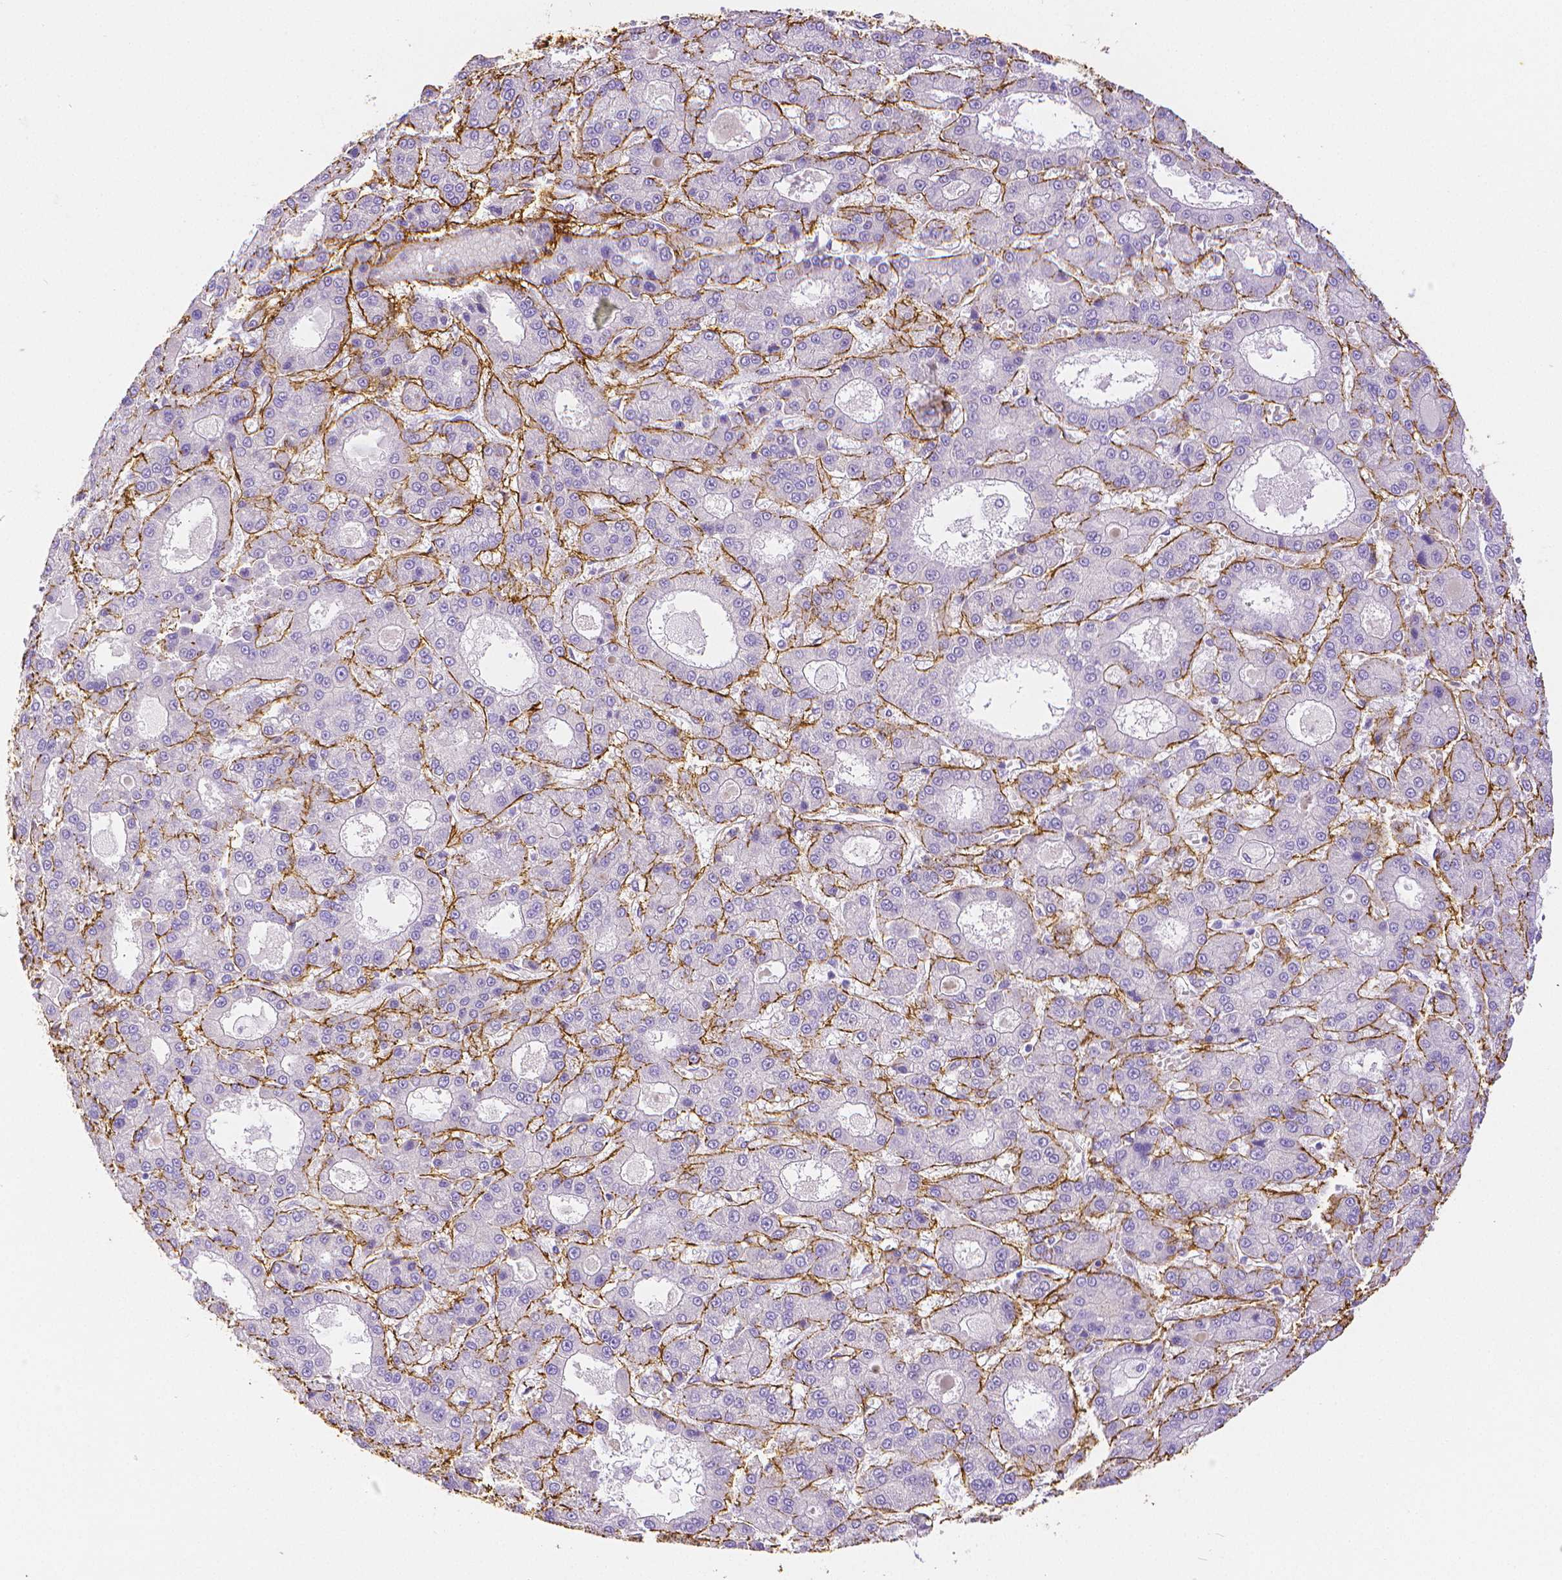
{"staining": {"intensity": "negative", "quantity": "none", "location": "none"}, "tissue": "liver cancer", "cell_type": "Tumor cells", "image_type": "cancer", "snomed": [{"axis": "morphology", "description": "Carcinoma, Hepatocellular, NOS"}, {"axis": "topography", "description": "Liver"}], "caption": "Immunohistochemistry (IHC) of human hepatocellular carcinoma (liver) shows no positivity in tumor cells.", "gene": "FBN1", "patient": {"sex": "male", "age": 70}}